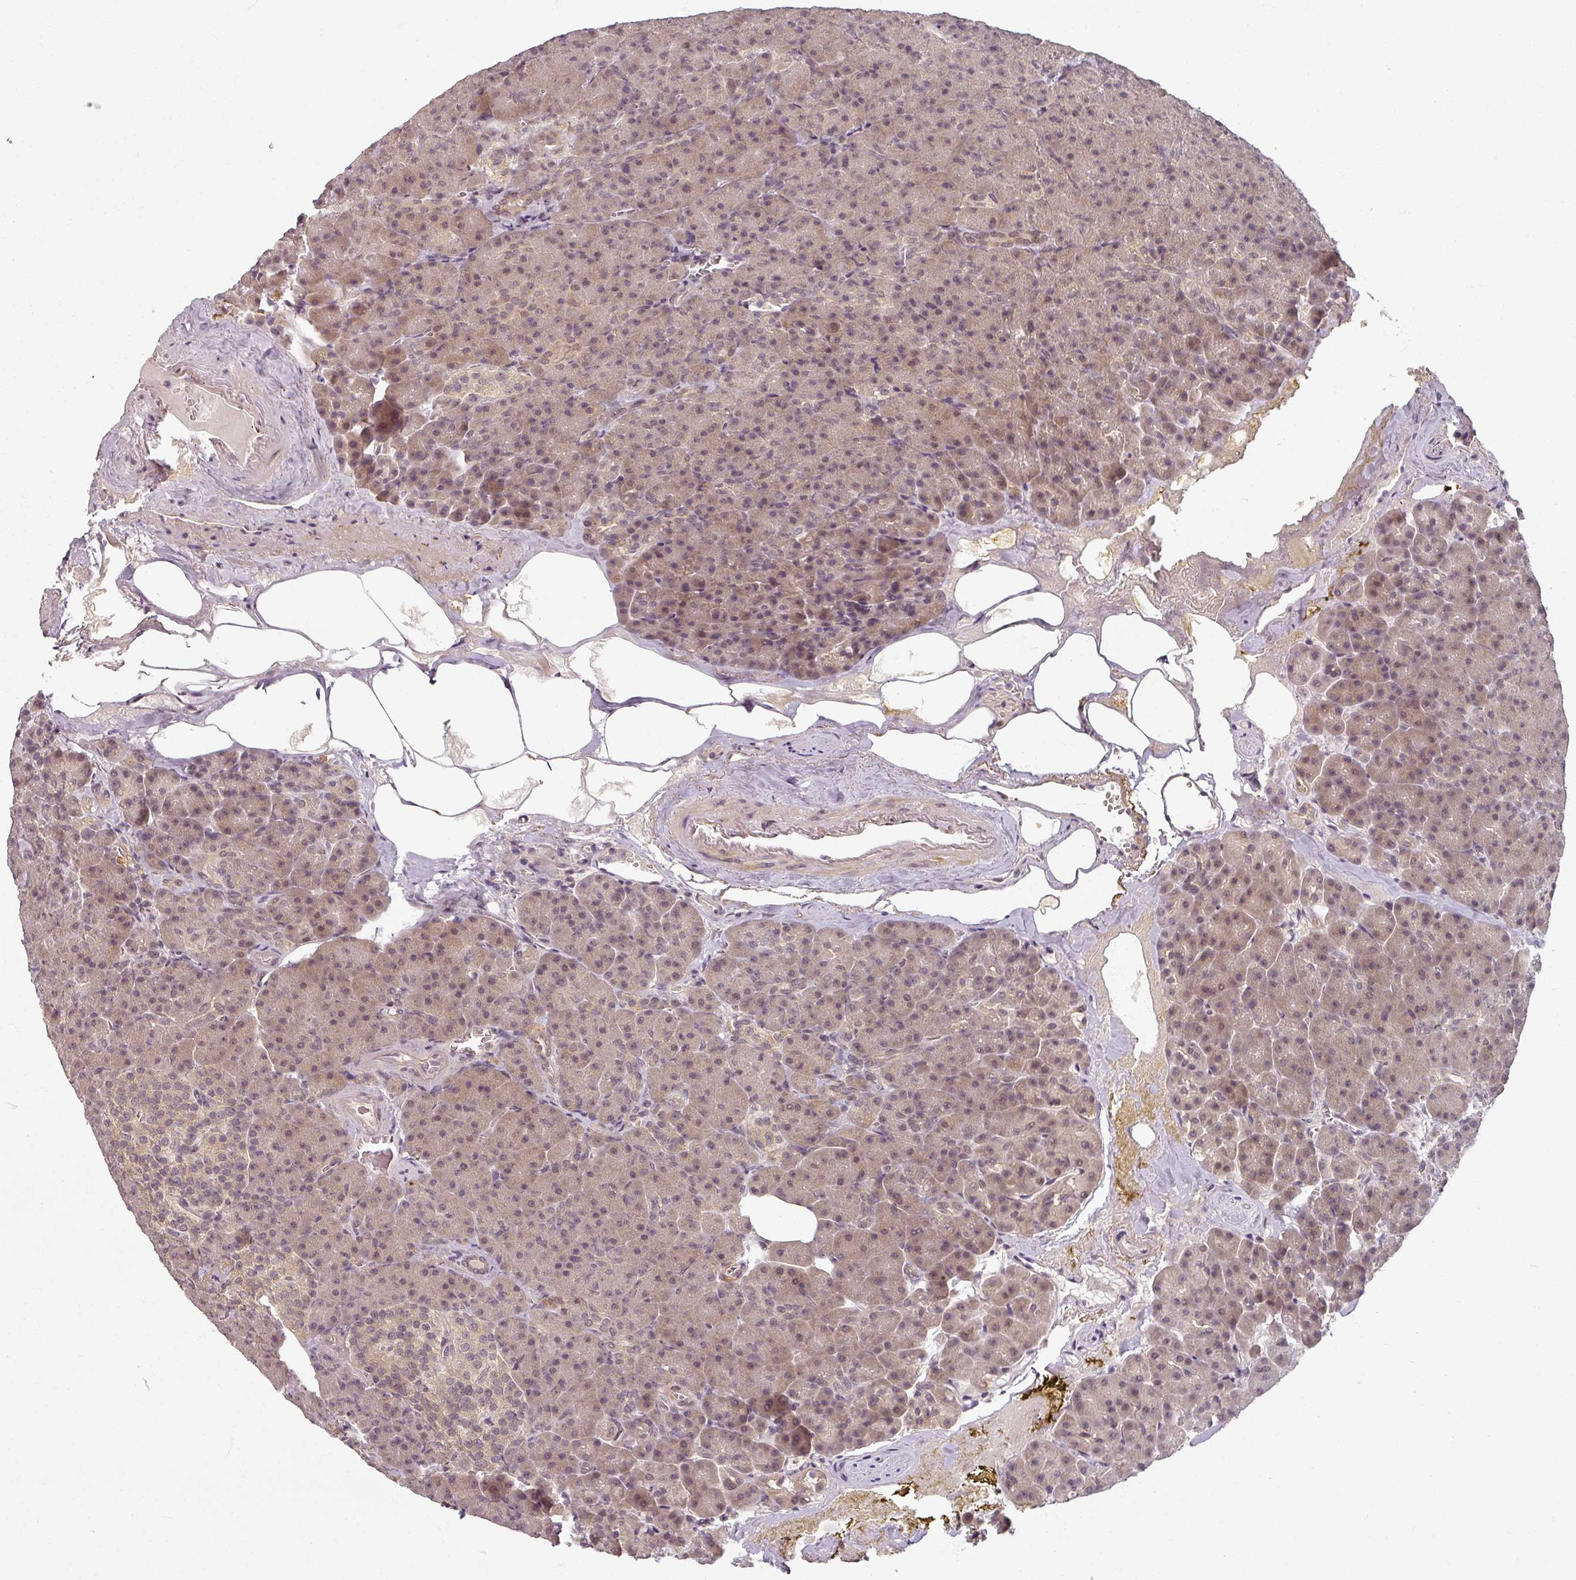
{"staining": {"intensity": "moderate", "quantity": "25%-75%", "location": "cytoplasmic/membranous,nuclear"}, "tissue": "pancreas", "cell_type": "Exocrine glandular cells", "image_type": "normal", "snomed": [{"axis": "morphology", "description": "Normal tissue, NOS"}, {"axis": "topography", "description": "Pancreas"}], "caption": "Immunohistochemistry (IHC) (DAB (3,3'-diaminobenzidine)) staining of benign pancreas demonstrates moderate cytoplasmic/membranous,nuclear protein positivity in approximately 25%-75% of exocrine glandular cells. The protein of interest is shown in brown color, while the nuclei are stained blue.", "gene": "POLR2G", "patient": {"sex": "female", "age": 74}}